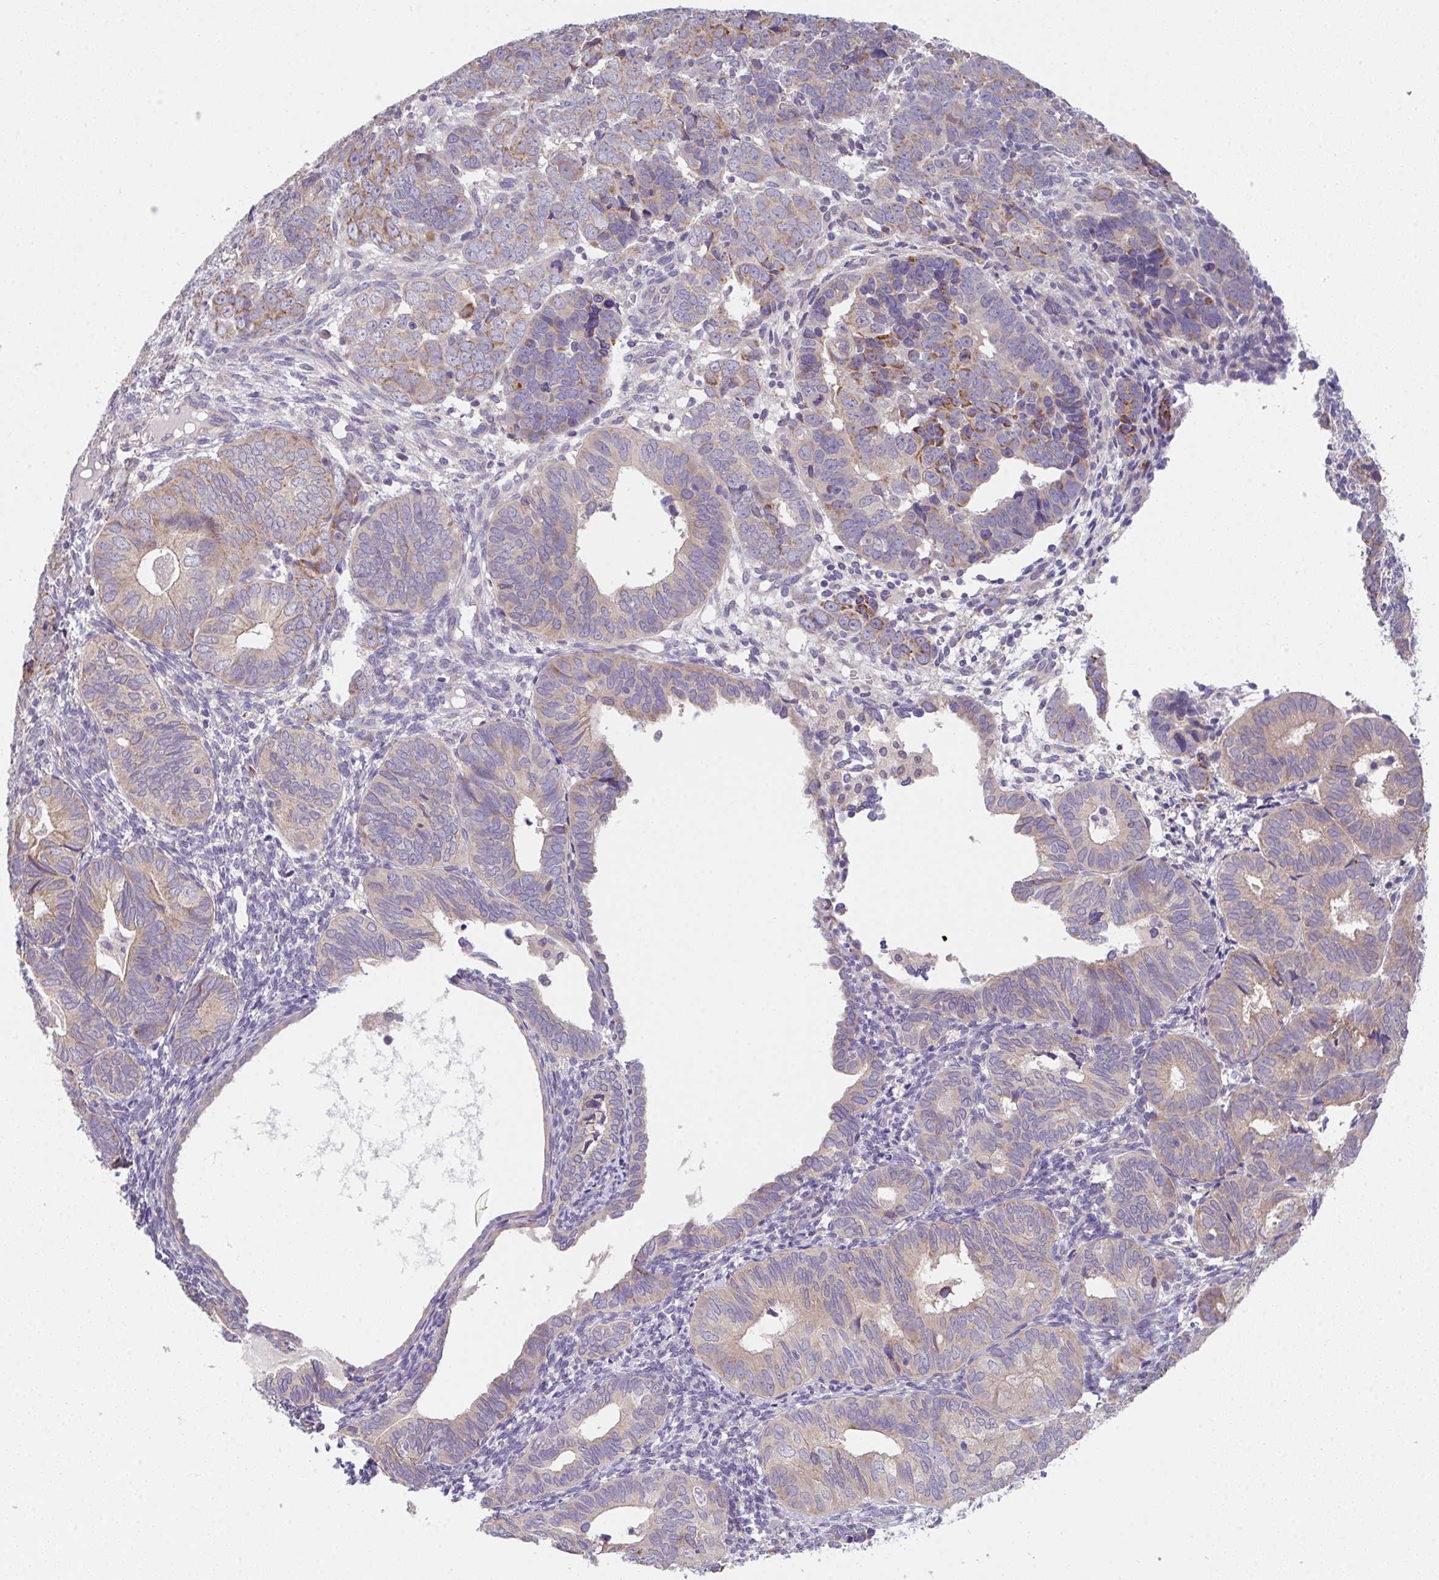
{"staining": {"intensity": "moderate", "quantity": "25%-75%", "location": "cytoplasmic/membranous"}, "tissue": "endometrial cancer", "cell_type": "Tumor cells", "image_type": "cancer", "snomed": [{"axis": "morphology", "description": "Adenocarcinoma, NOS"}, {"axis": "topography", "description": "Endometrium"}], "caption": "IHC micrograph of endometrial cancer stained for a protein (brown), which shows medium levels of moderate cytoplasmic/membranous expression in about 25%-75% of tumor cells.", "gene": "TSPAN31", "patient": {"sex": "female", "age": 82}}